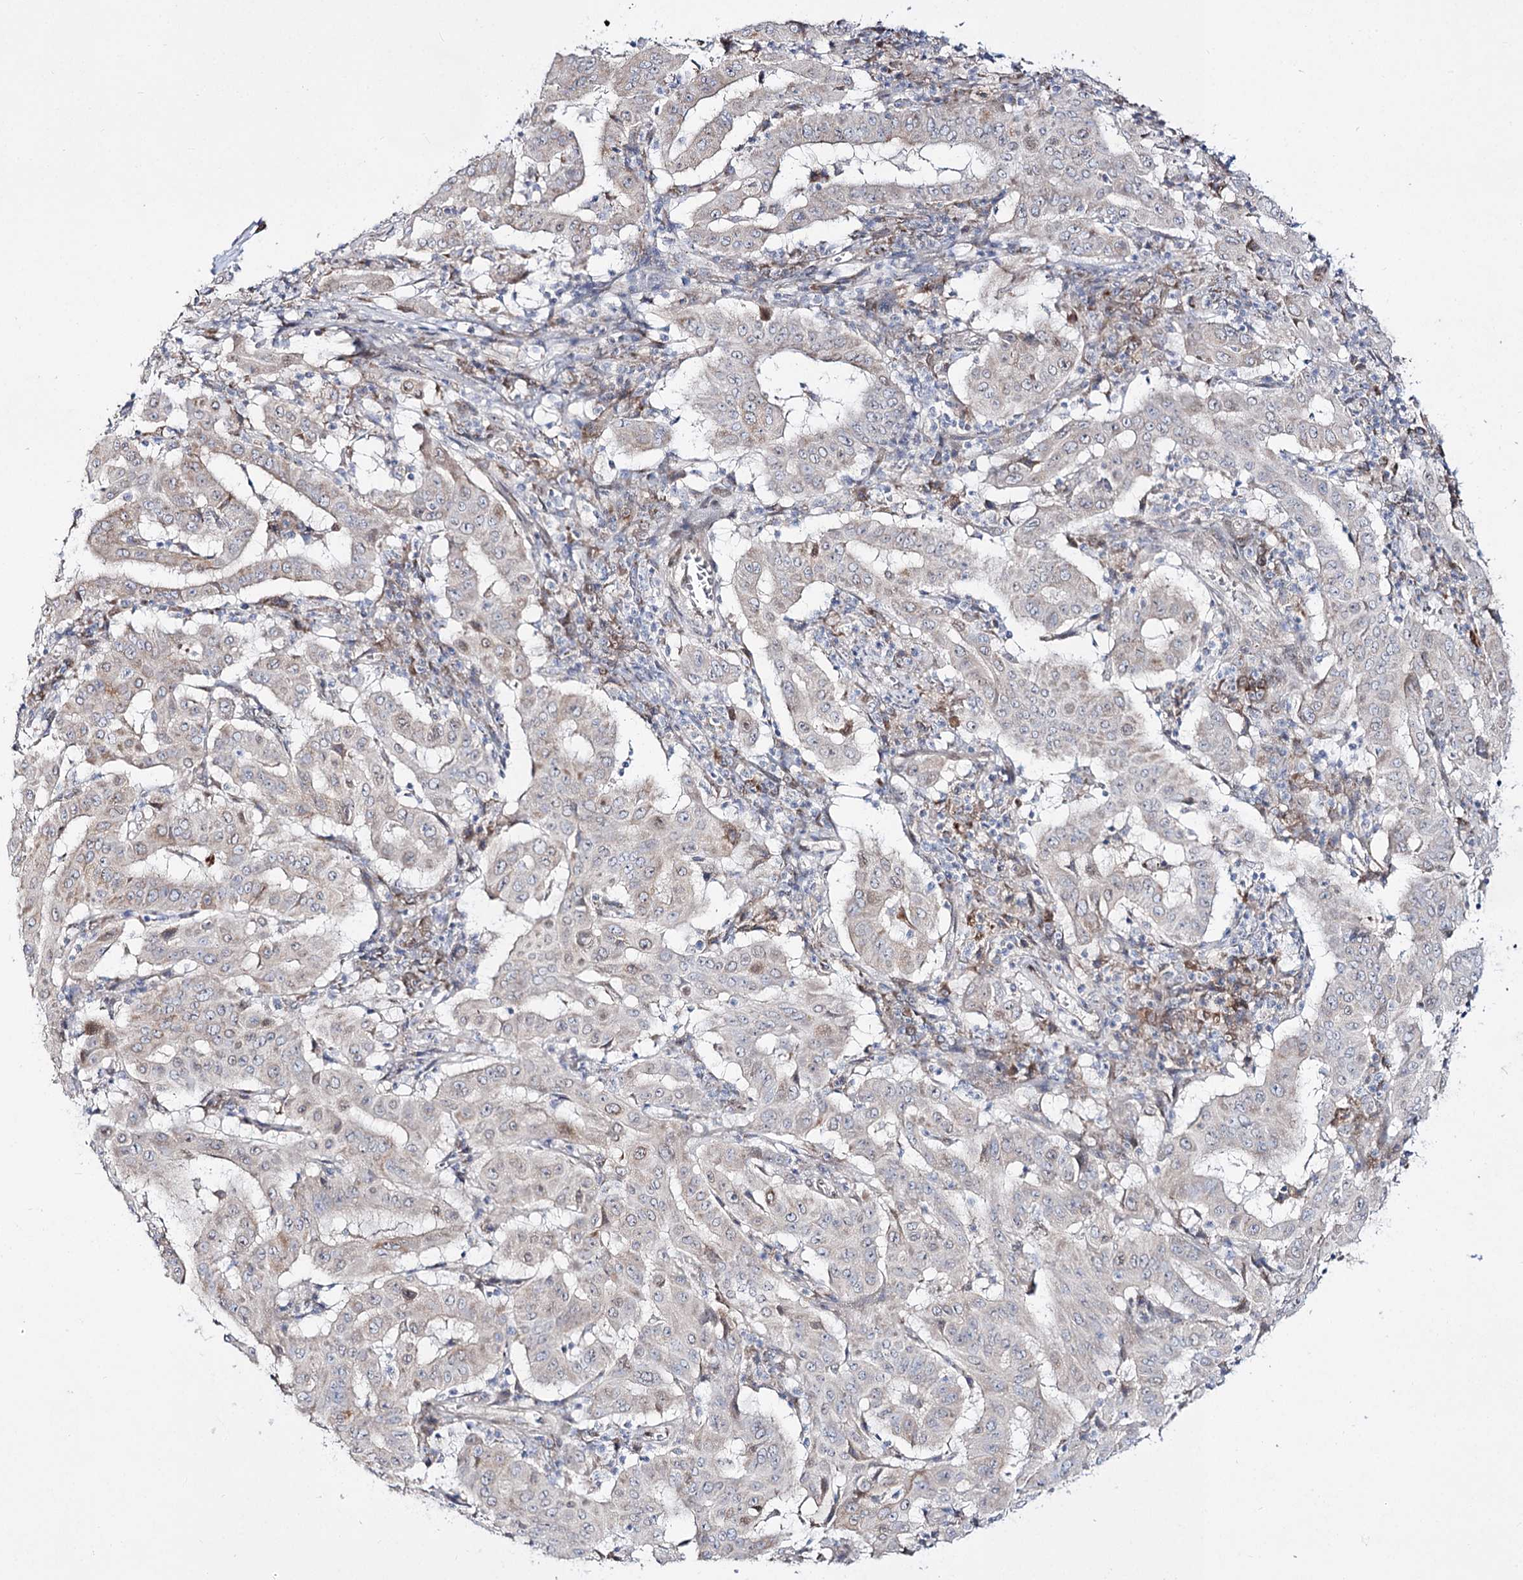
{"staining": {"intensity": "negative", "quantity": "none", "location": "none"}, "tissue": "pancreatic cancer", "cell_type": "Tumor cells", "image_type": "cancer", "snomed": [{"axis": "morphology", "description": "Adenocarcinoma, NOS"}, {"axis": "topography", "description": "Pancreas"}], "caption": "IHC photomicrograph of neoplastic tissue: pancreatic cancer stained with DAB shows no significant protein expression in tumor cells.", "gene": "C11orf80", "patient": {"sex": "male", "age": 63}}